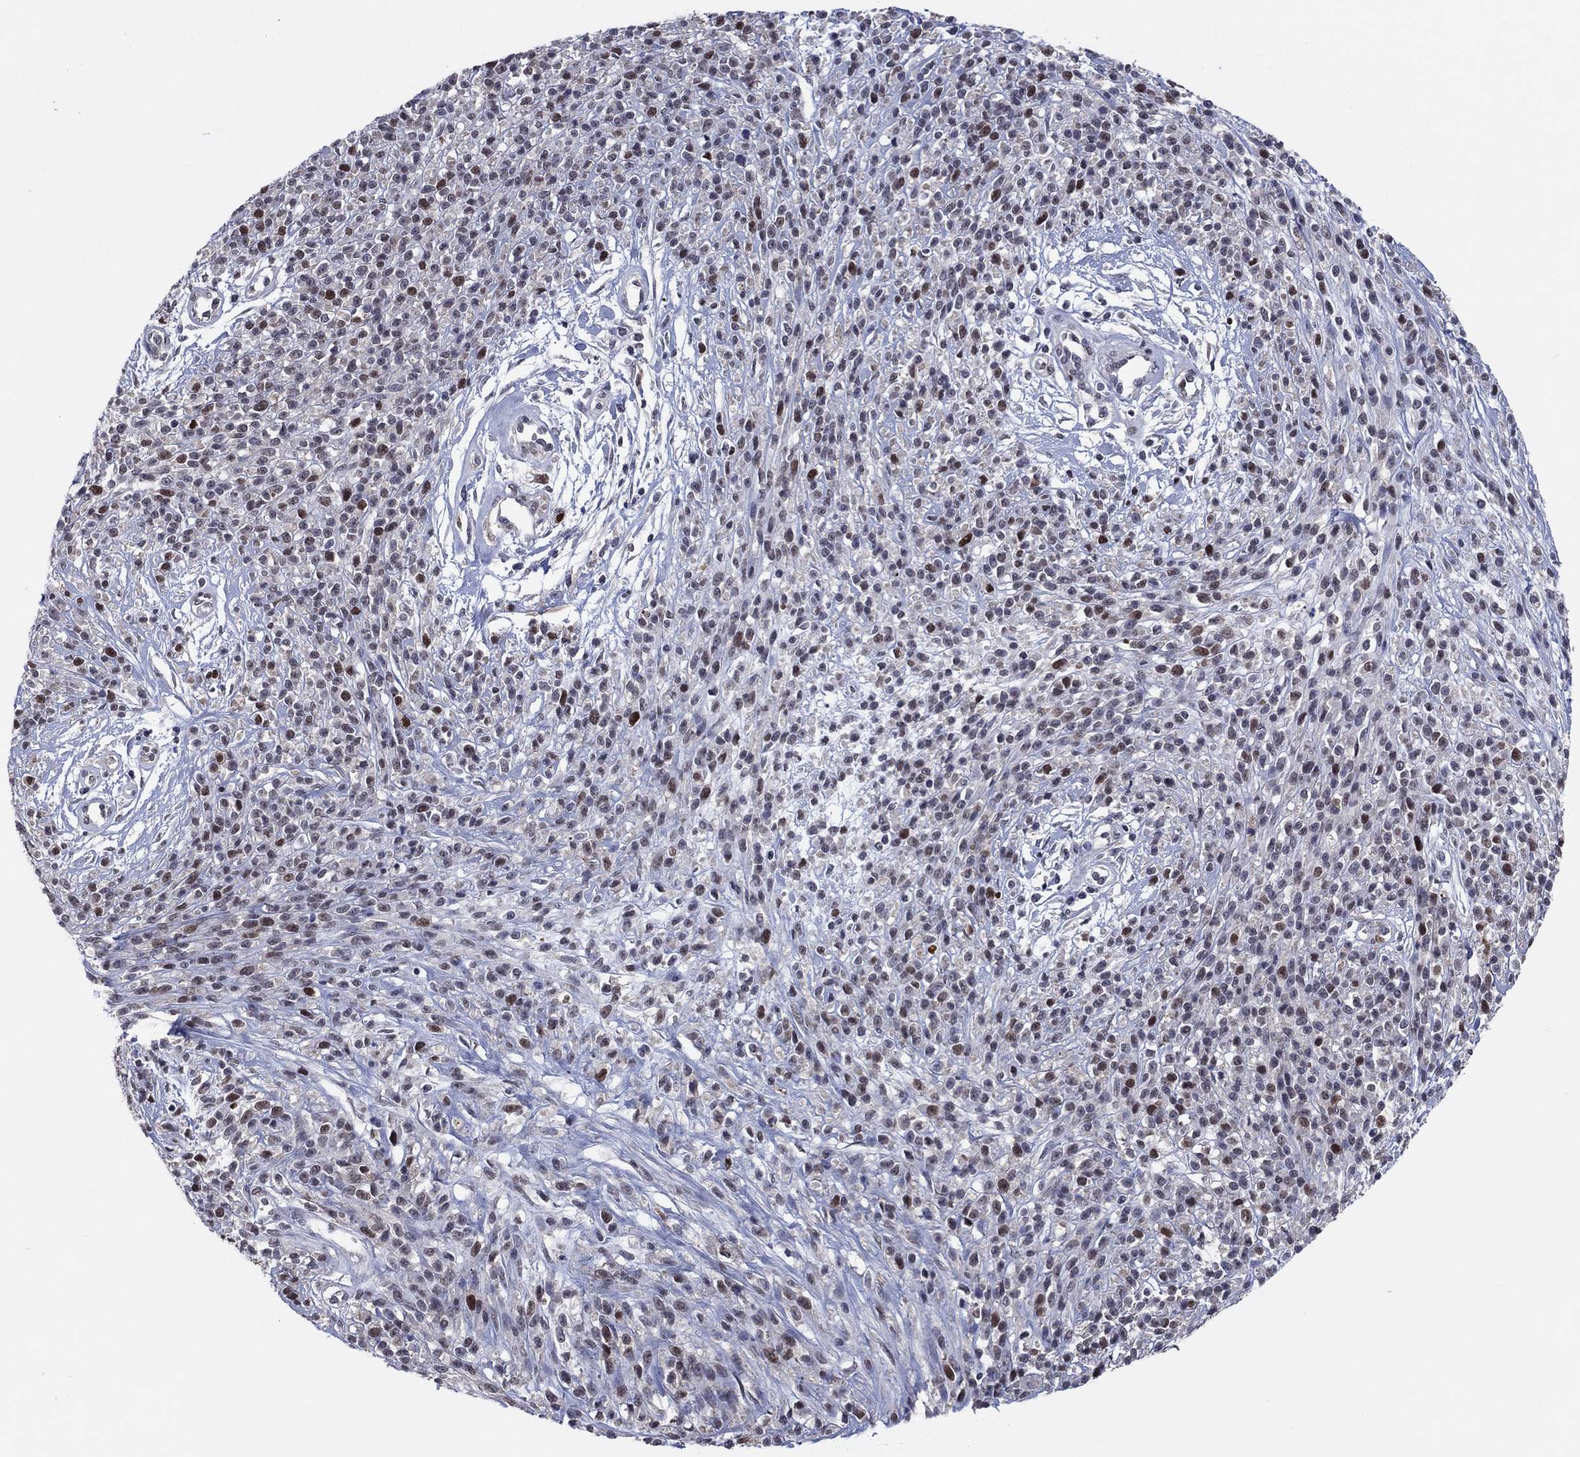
{"staining": {"intensity": "strong", "quantity": "<25%", "location": "nuclear"}, "tissue": "melanoma", "cell_type": "Tumor cells", "image_type": "cancer", "snomed": [{"axis": "morphology", "description": "Malignant melanoma, NOS"}, {"axis": "topography", "description": "Skin"}, {"axis": "topography", "description": "Skin of trunk"}], "caption": "A brown stain highlights strong nuclear positivity of a protein in human melanoma tumor cells. The staining was performed using DAB to visualize the protein expression in brown, while the nuclei were stained in blue with hematoxylin (Magnification: 20x).", "gene": "TYMS", "patient": {"sex": "male", "age": 74}}